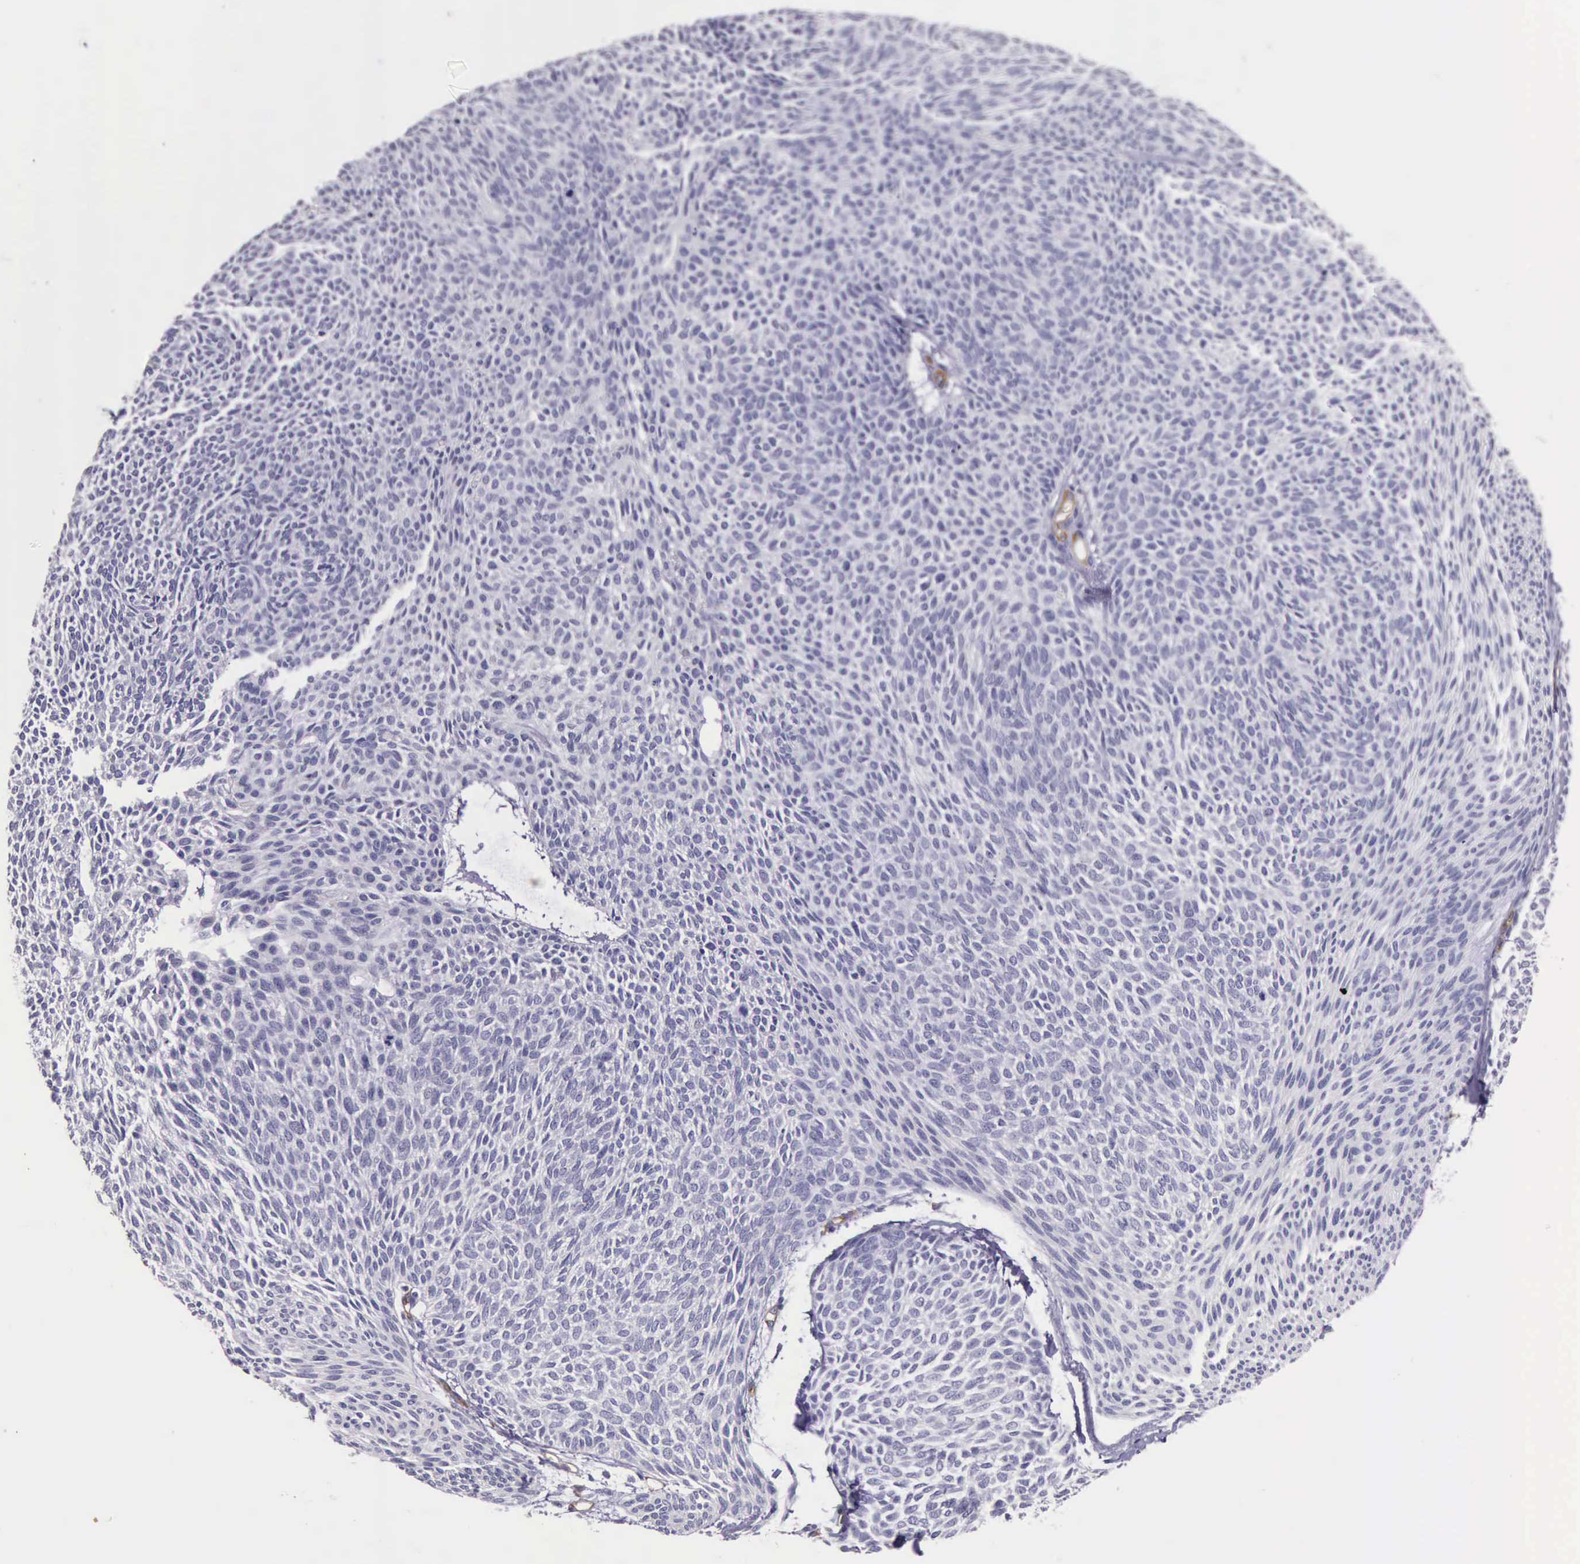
{"staining": {"intensity": "negative", "quantity": "none", "location": "none"}, "tissue": "skin cancer", "cell_type": "Tumor cells", "image_type": "cancer", "snomed": [{"axis": "morphology", "description": "Basal cell carcinoma"}, {"axis": "topography", "description": "Skin"}], "caption": "Micrograph shows no protein staining in tumor cells of skin cancer (basal cell carcinoma) tissue. (DAB IHC with hematoxylin counter stain).", "gene": "TCEANC", "patient": {"sex": "male", "age": 84}}